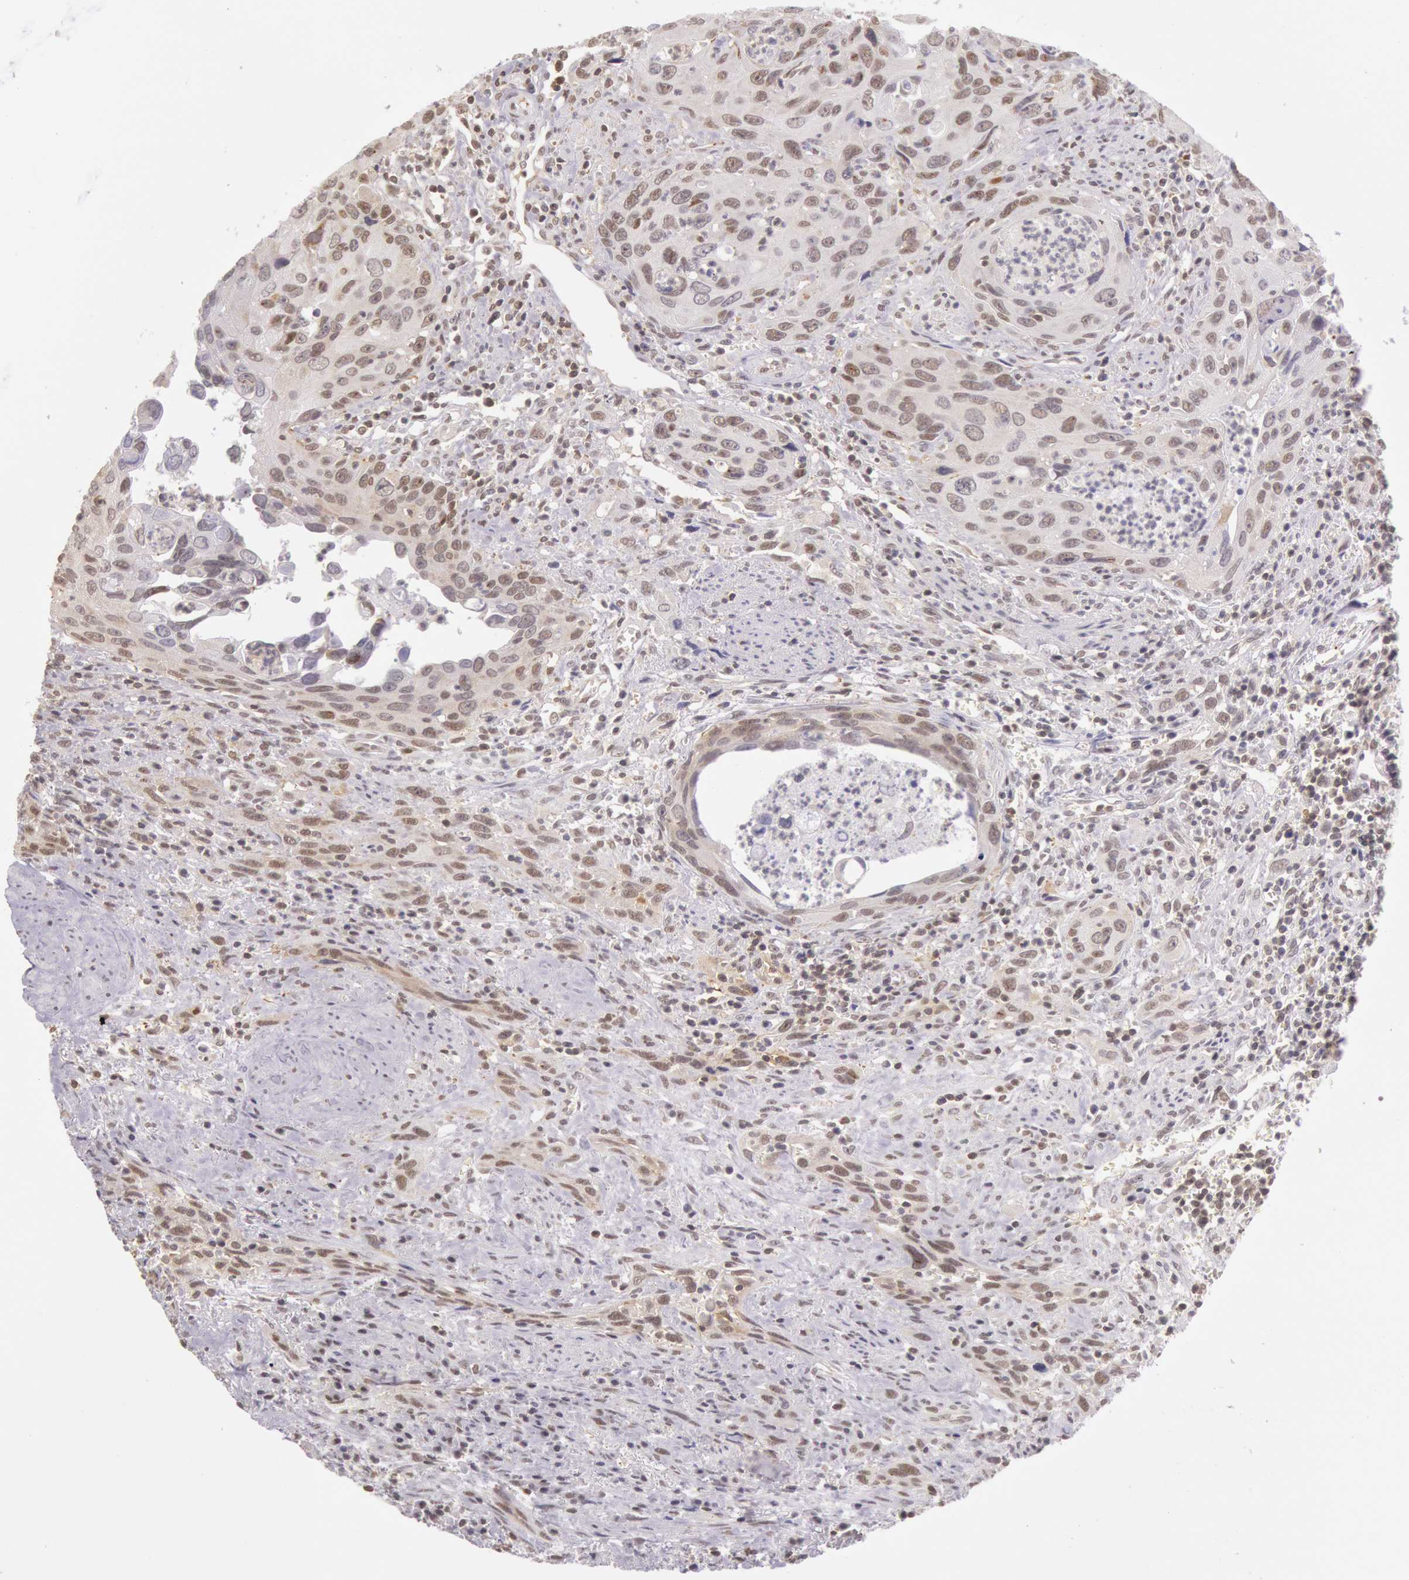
{"staining": {"intensity": "moderate", "quantity": "25%-75%", "location": "nuclear"}, "tissue": "urothelial cancer", "cell_type": "Tumor cells", "image_type": "cancer", "snomed": [{"axis": "morphology", "description": "Urothelial carcinoma, High grade"}, {"axis": "topography", "description": "Urinary bladder"}], "caption": "A micrograph of human urothelial cancer stained for a protein displays moderate nuclear brown staining in tumor cells.", "gene": "HIF1A", "patient": {"sex": "male", "age": 71}}